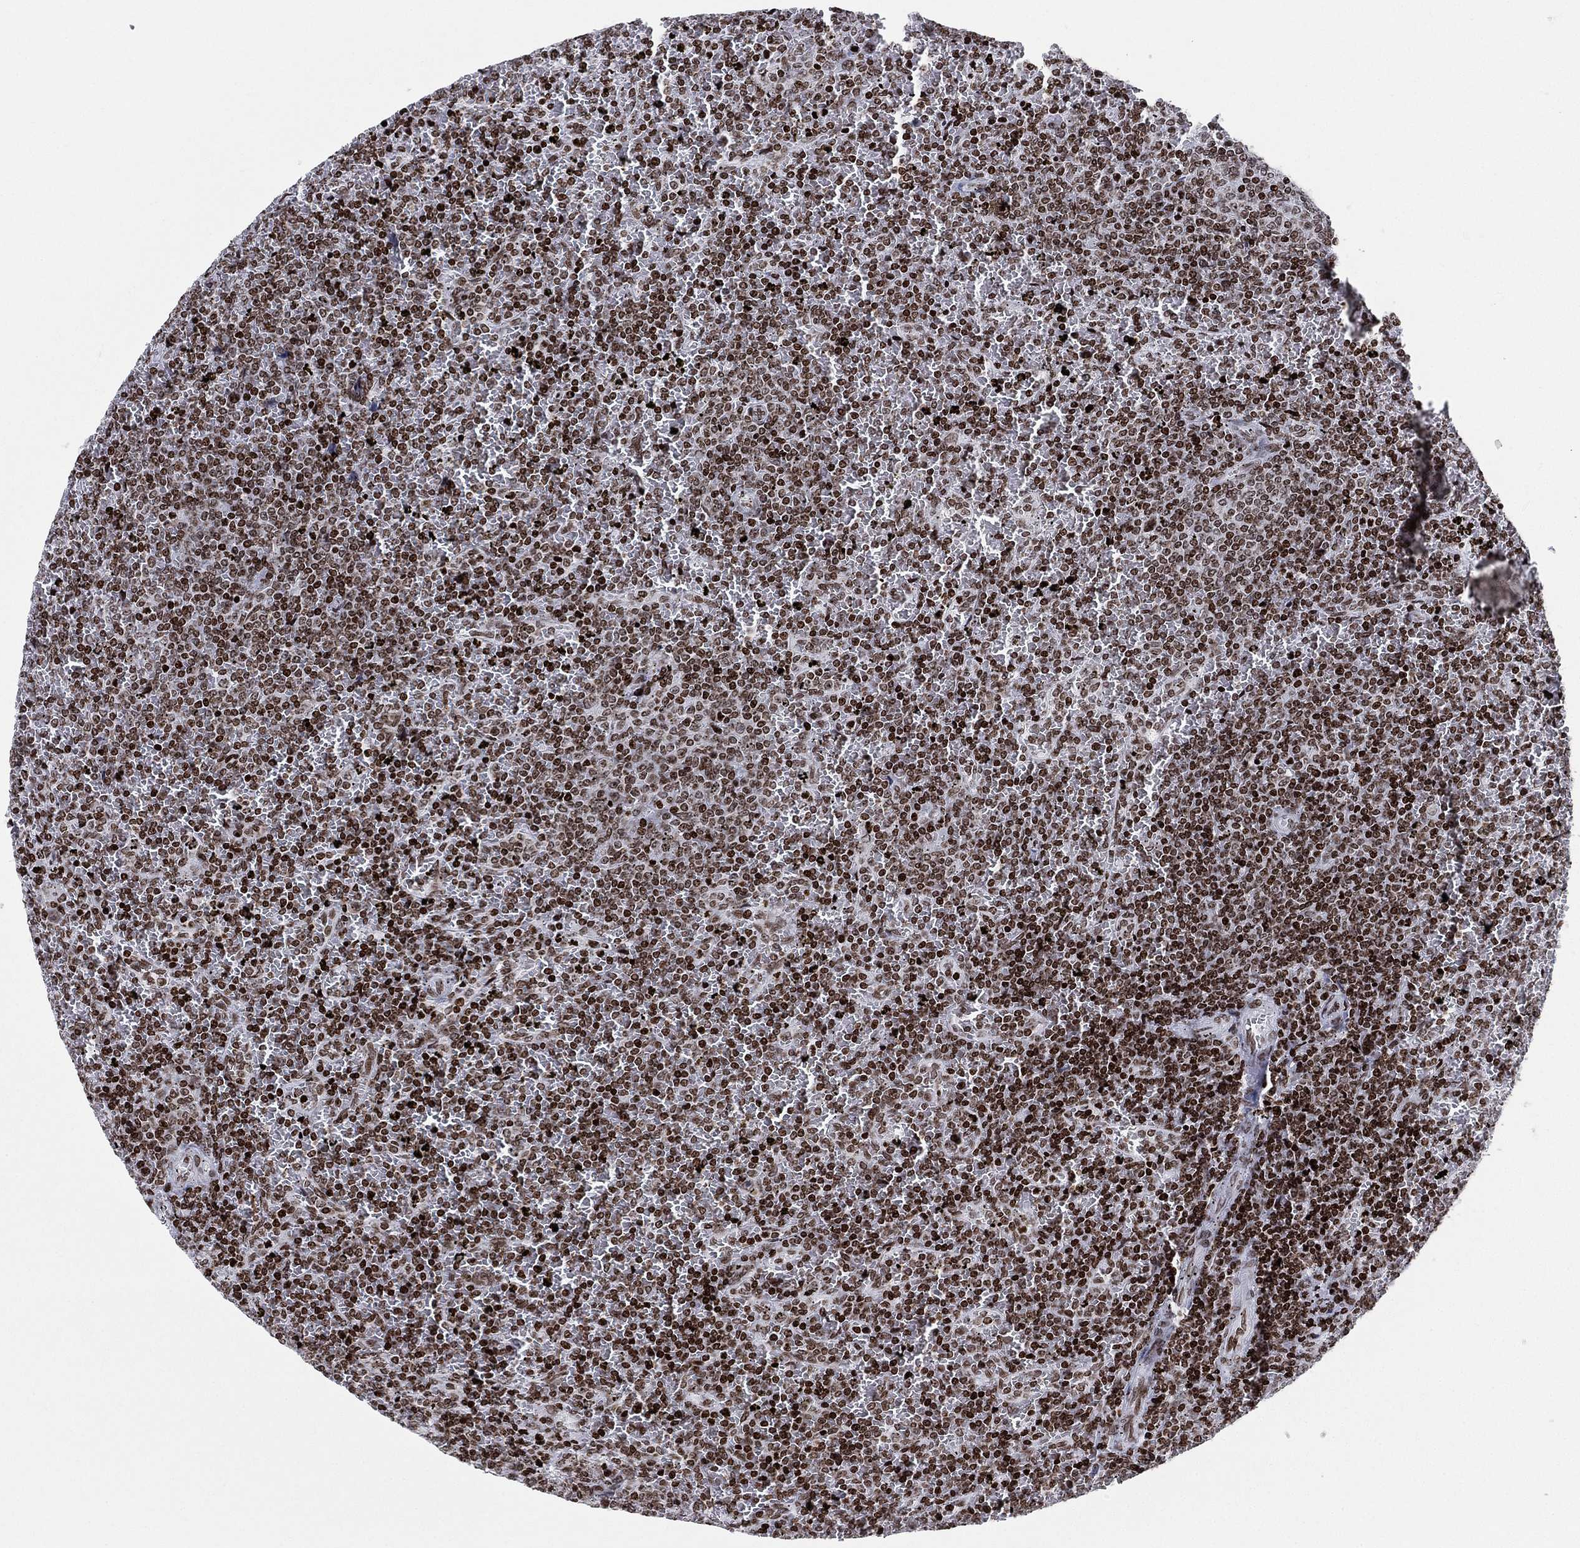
{"staining": {"intensity": "strong", "quantity": "25%-75%", "location": "nuclear"}, "tissue": "lymphoma", "cell_type": "Tumor cells", "image_type": "cancer", "snomed": [{"axis": "morphology", "description": "Malignant lymphoma, non-Hodgkin's type, Low grade"}, {"axis": "topography", "description": "Spleen"}], "caption": "Immunohistochemical staining of human lymphoma displays high levels of strong nuclear positivity in approximately 25%-75% of tumor cells.", "gene": "MFSD14A", "patient": {"sex": "female", "age": 77}}